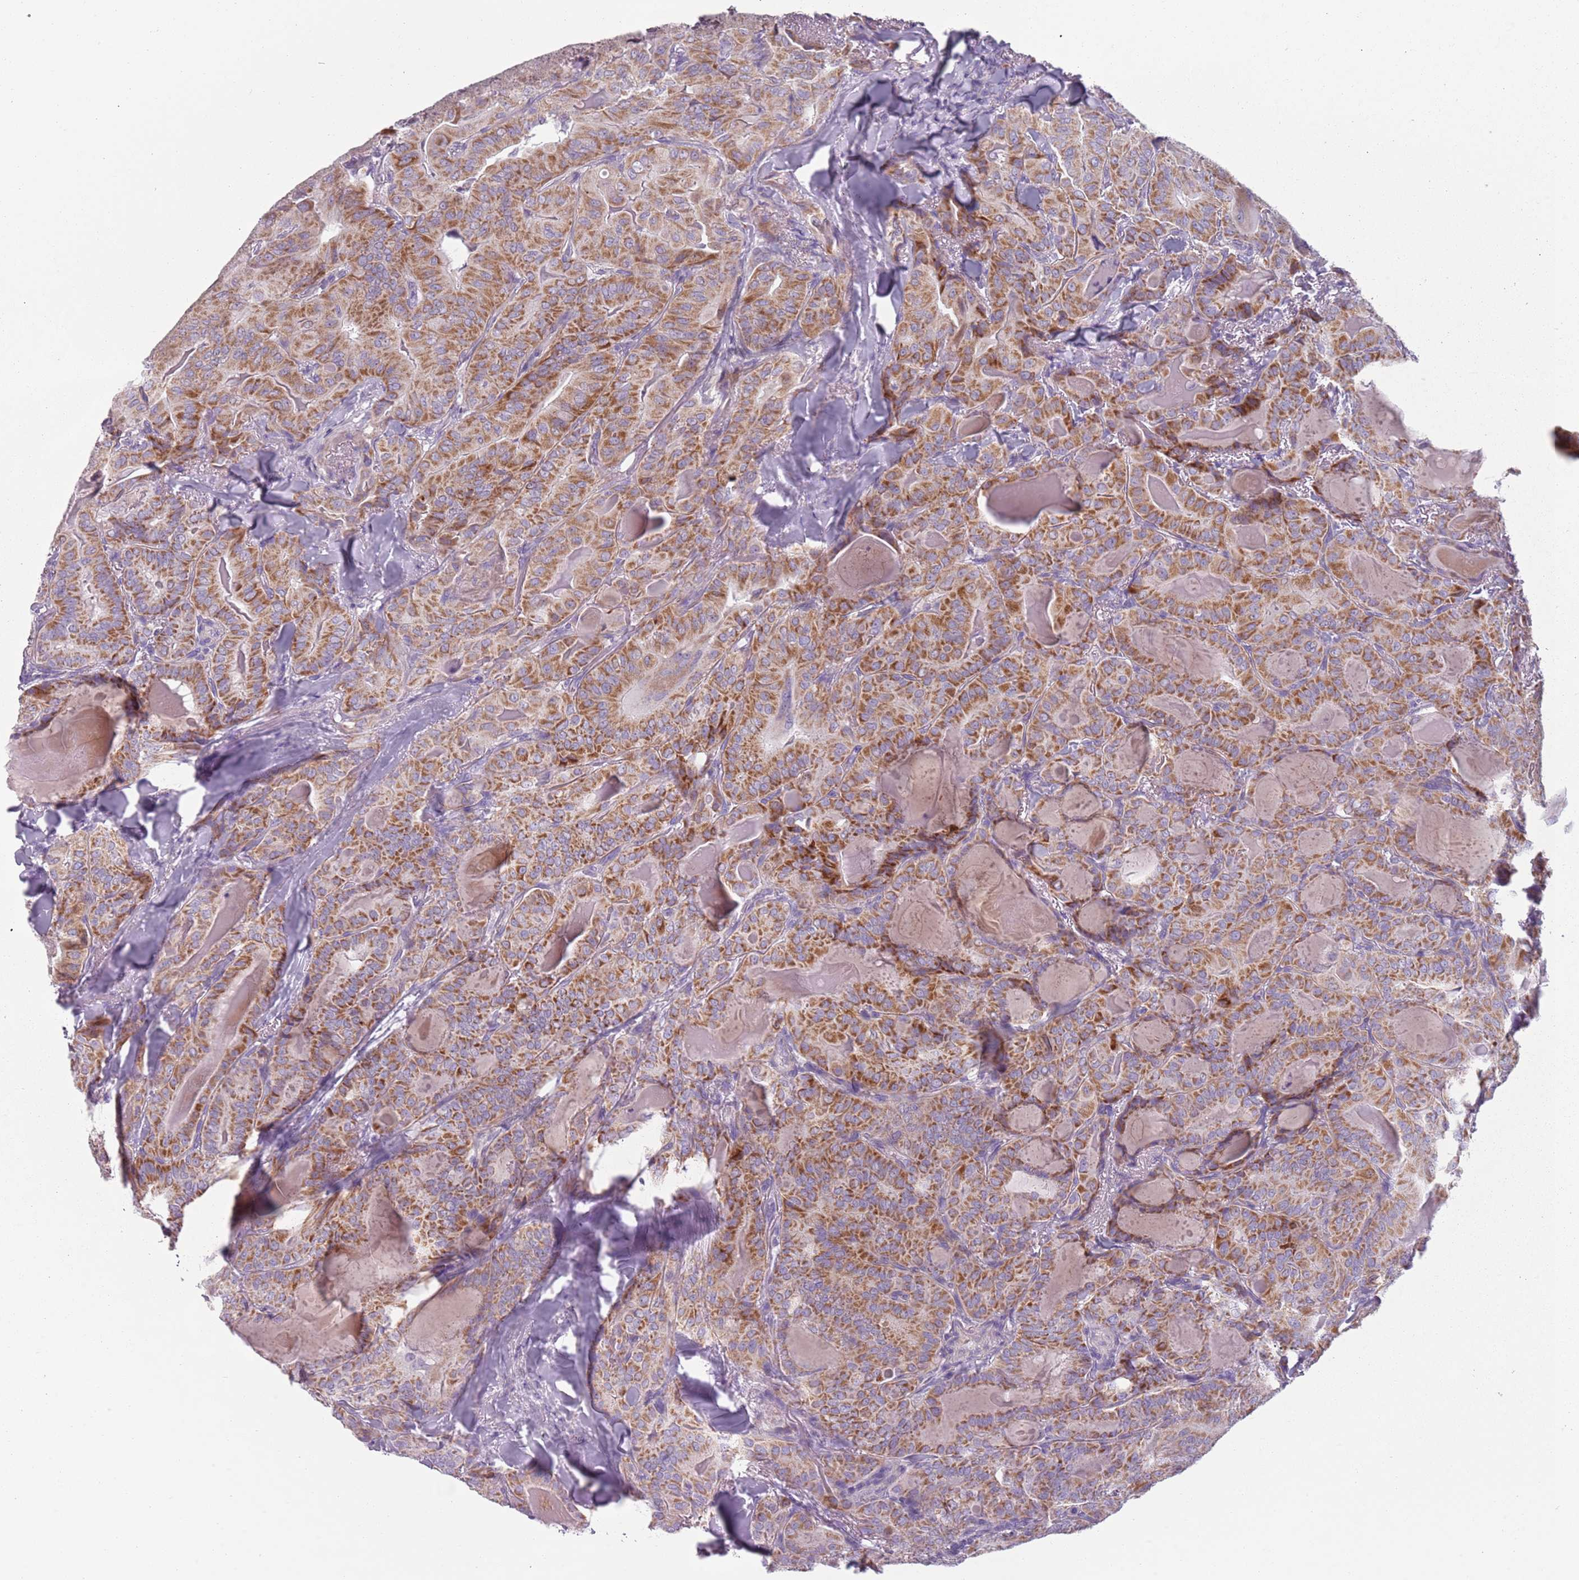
{"staining": {"intensity": "moderate", "quantity": ">75%", "location": "cytoplasmic/membranous"}, "tissue": "thyroid cancer", "cell_type": "Tumor cells", "image_type": "cancer", "snomed": [{"axis": "morphology", "description": "Papillary adenocarcinoma, NOS"}, {"axis": "topography", "description": "Thyroid gland"}], "caption": "Tumor cells exhibit medium levels of moderate cytoplasmic/membranous positivity in about >75% of cells in thyroid cancer (papillary adenocarcinoma).", "gene": "MEGF8", "patient": {"sex": "female", "age": 68}}